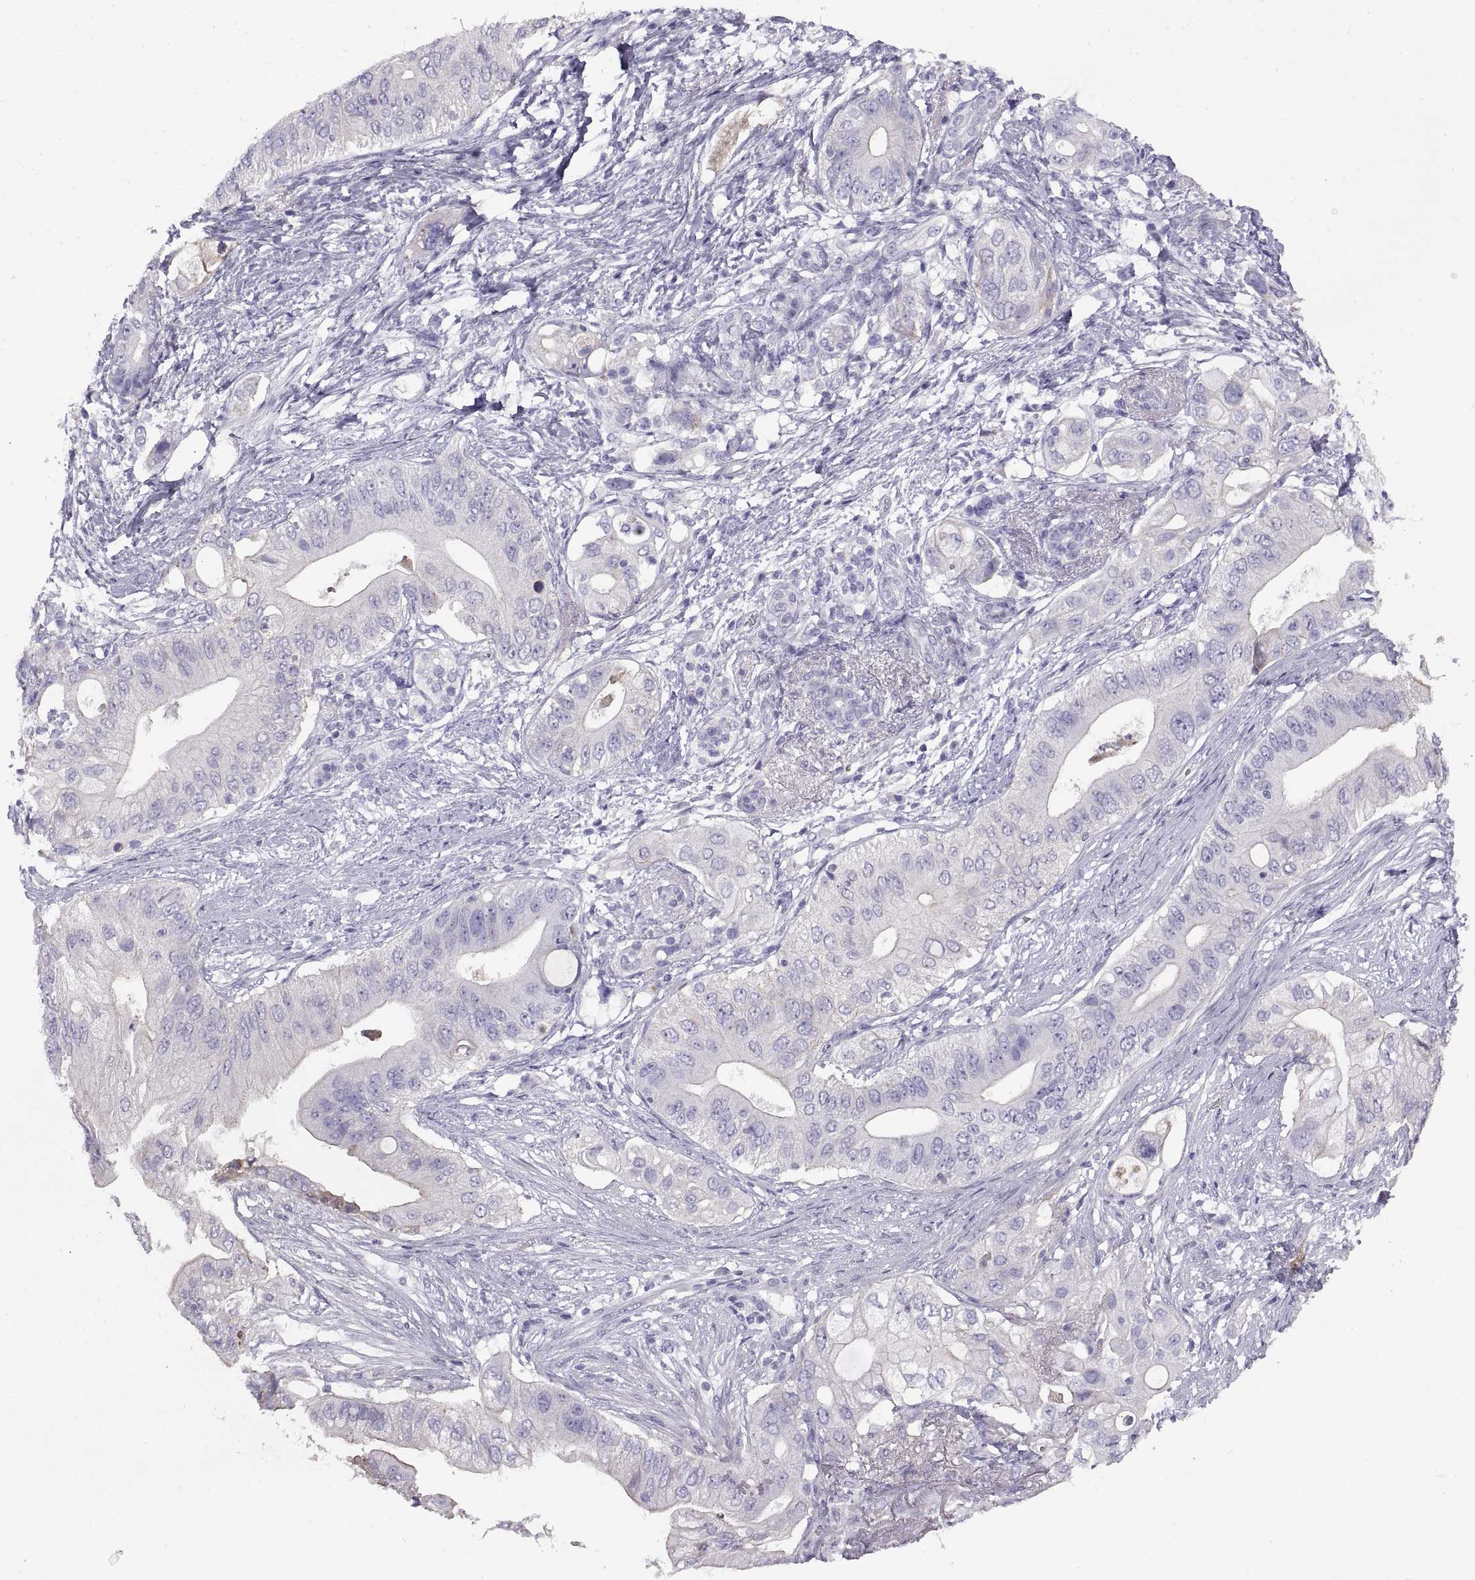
{"staining": {"intensity": "negative", "quantity": "none", "location": "none"}, "tissue": "pancreatic cancer", "cell_type": "Tumor cells", "image_type": "cancer", "snomed": [{"axis": "morphology", "description": "Adenocarcinoma, NOS"}, {"axis": "topography", "description": "Pancreas"}], "caption": "There is no significant positivity in tumor cells of pancreatic adenocarcinoma.", "gene": "CRYBB3", "patient": {"sex": "female", "age": 72}}